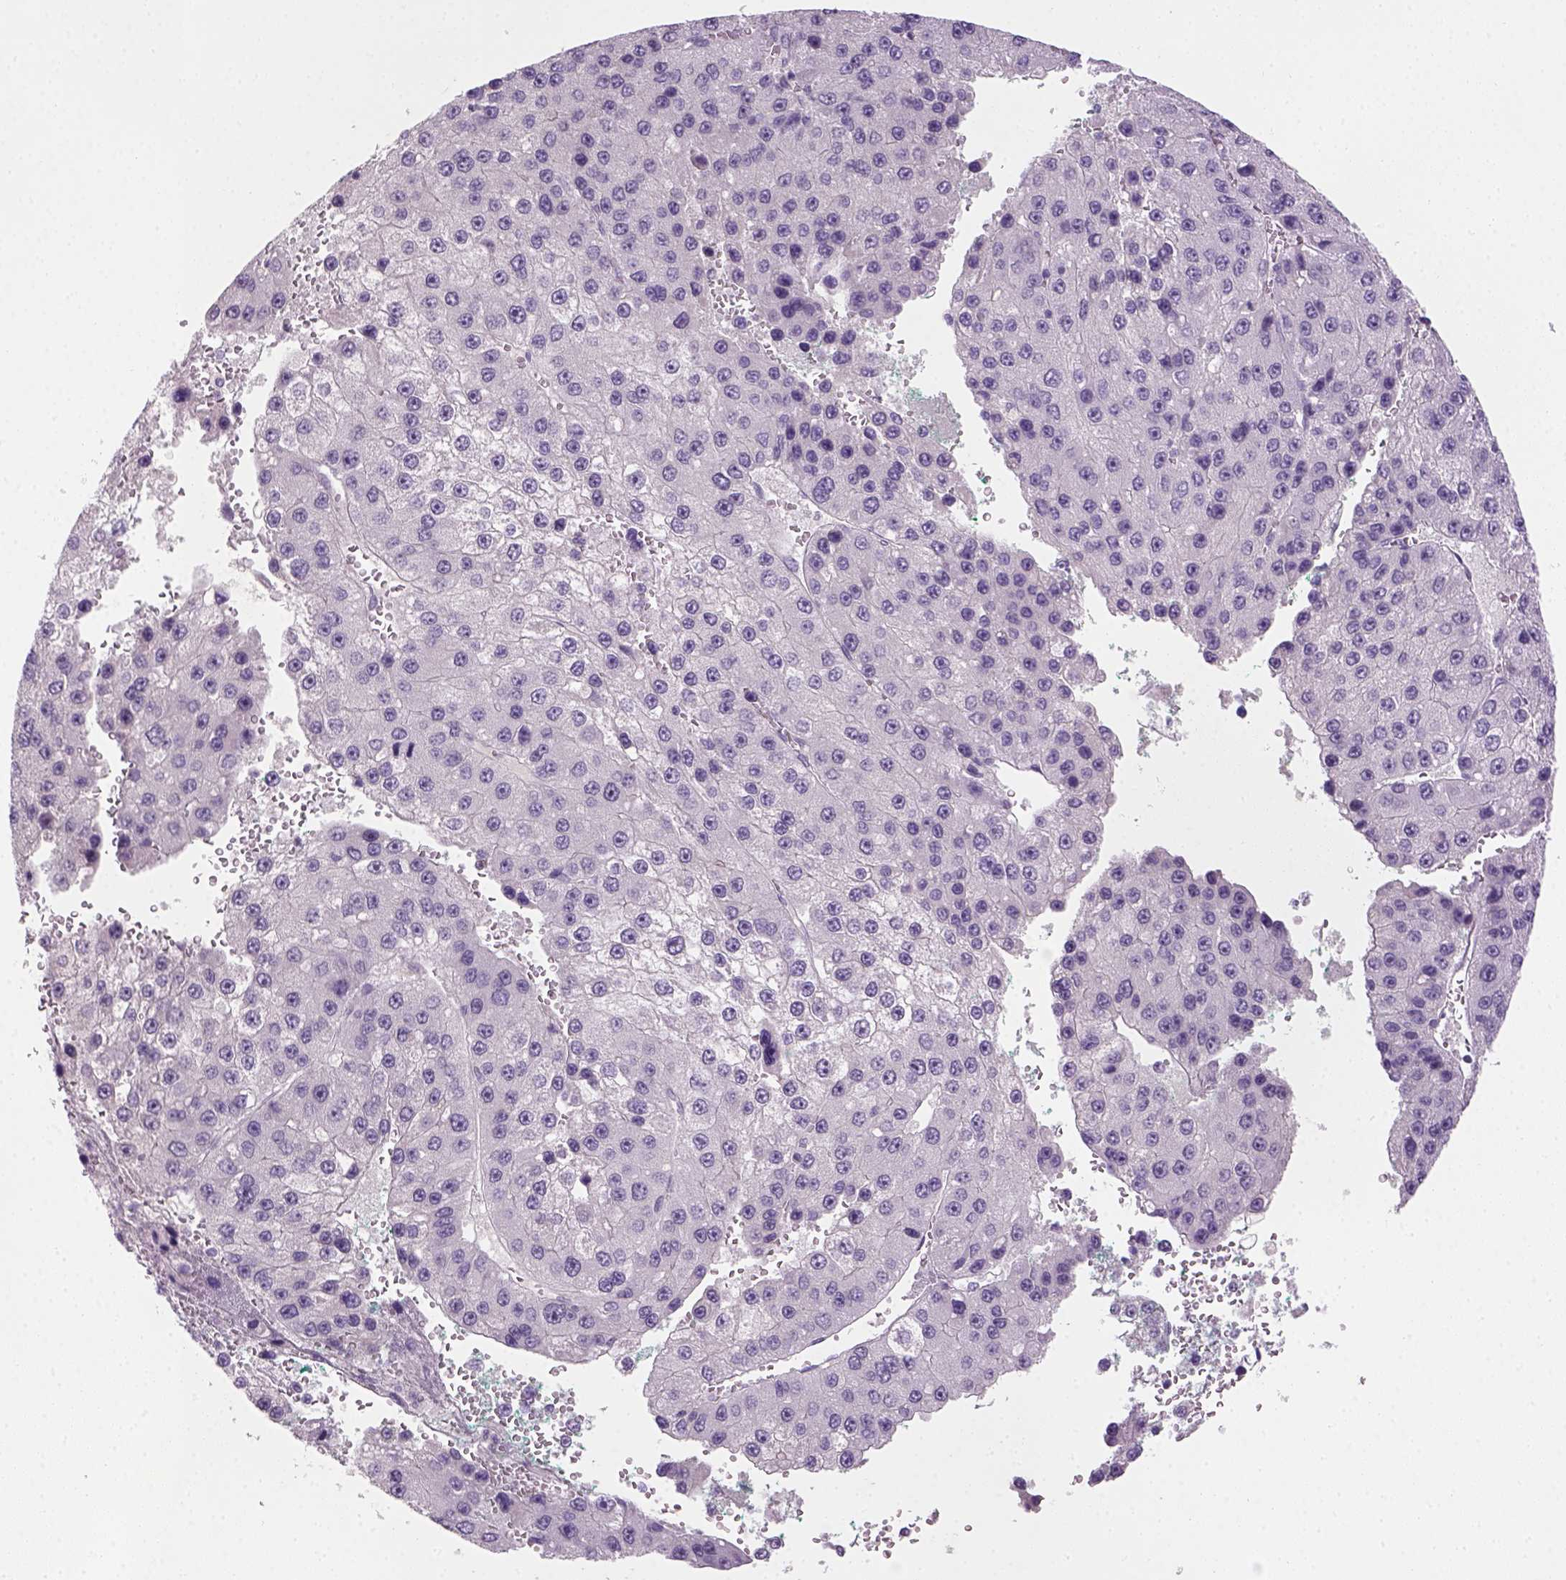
{"staining": {"intensity": "negative", "quantity": "none", "location": "none"}, "tissue": "liver cancer", "cell_type": "Tumor cells", "image_type": "cancer", "snomed": [{"axis": "morphology", "description": "Carcinoma, Hepatocellular, NOS"}, {"axis": "topography", "description": "Liver"}], "caption": "Immunohistochemistry image of neoplastic tissue: human hepatocellular carcinoma (liver) stained with DAB (3,3'-diaminobenzidine) displays no significant protein staining in tumor cells. (IHC, brightfield microscopy, high magnification).", "gene": "GFI1B", "patient": {"sex": "female", "age": 73}}